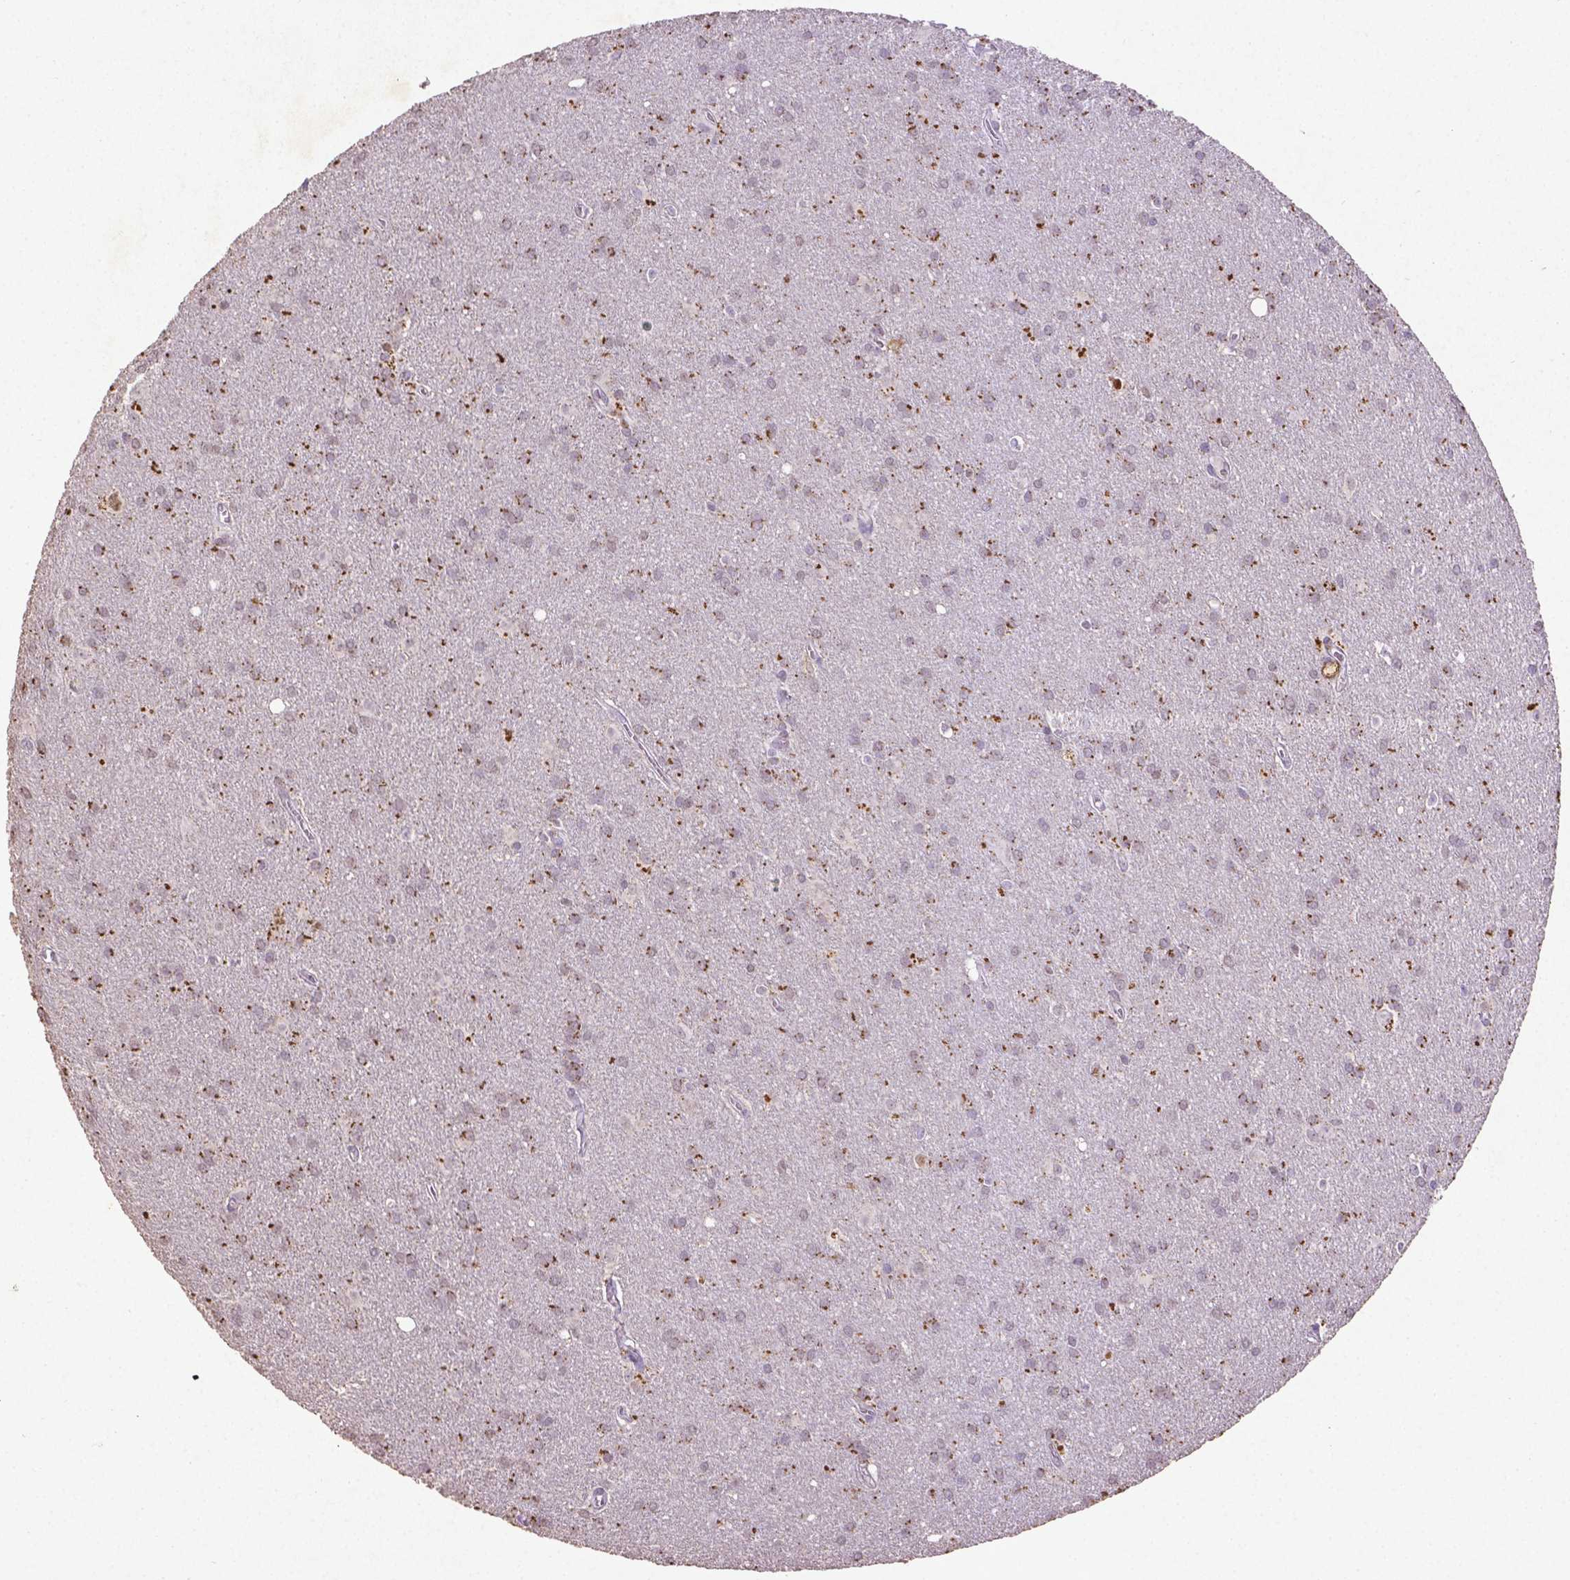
{"staining": {"intensity": "negative", "quantity": "none", "location": "none"}, "tissue": "glioma", "cell_type": "Tumor cells", "image_type": "cancer", "snomed": [{"axis": "morphology", "description": "Glioma, malignant, Low grade"}, {"axis": "topography", "description": "Brain"}], "caption": "Immunohistochemical staining of low-grade glioma (malignant) shows no significant positivity in tumor cells.", "gene": "CDKN1A", "patient": {"sex": "male", "age": 58}}